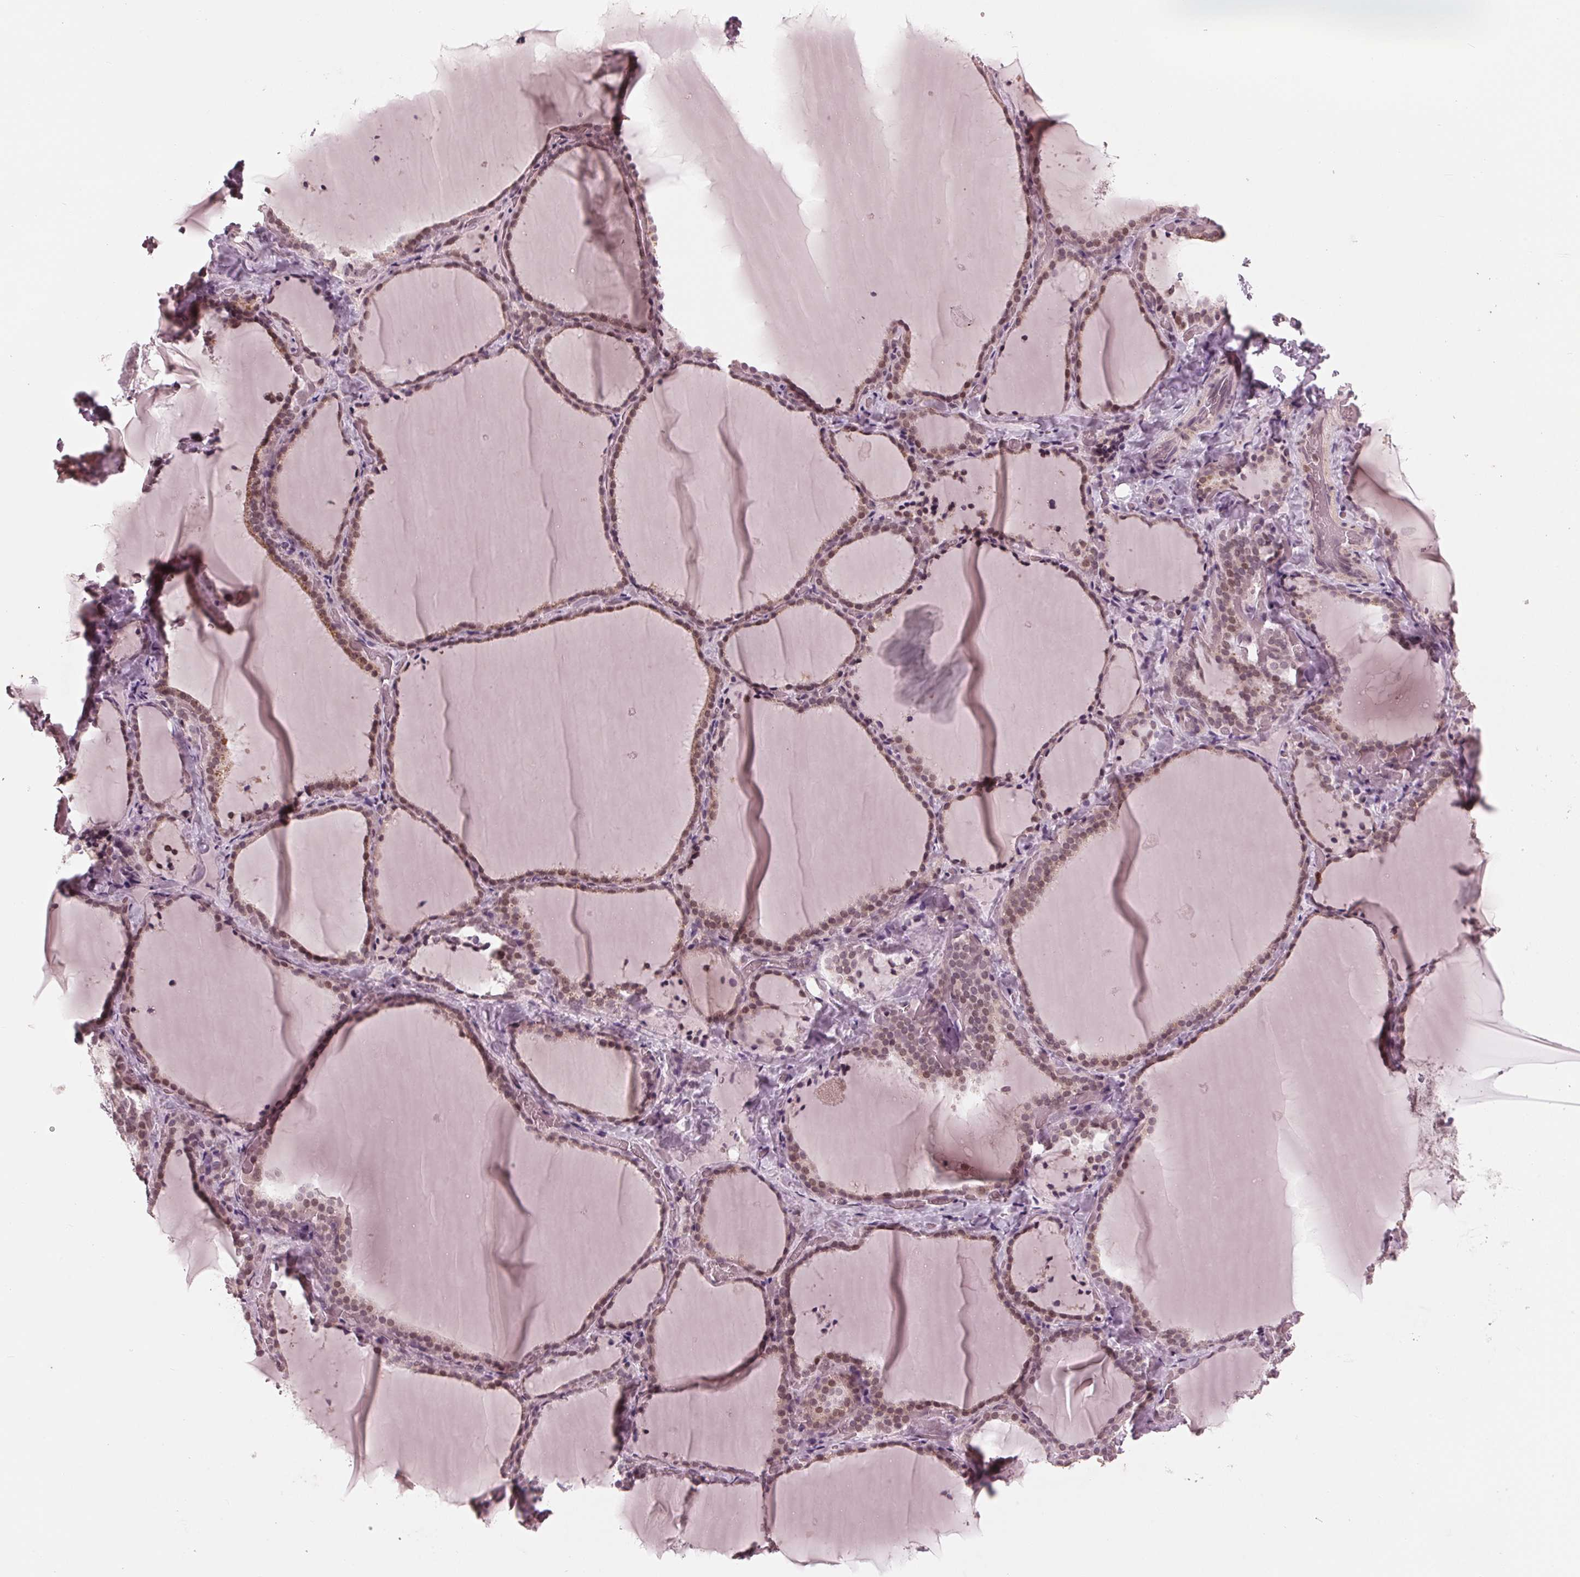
{"staining": {"intensity": "moderate", "quantity": "<25%", "location": "nuclear"}, "tissue": "thyroid gland", "cell_type": "Glandular cells", "image_type": "normal", "snomed": [{"axis": "morphology", "description": "Normal tissue, NOS"}, {"axis": "topography", "description": "Thyroid gland"}], "caption": "Normal thyroid gland exhibits moderate nuclear staining in approximately <25% of glandular cells, visualized by immunohistochemistry. Immunohistochemistry stains the protein in brown and the nuclei are stained blue.", "gene": "DNMT3L", "patient": {"sex": "female", "age": 22}}